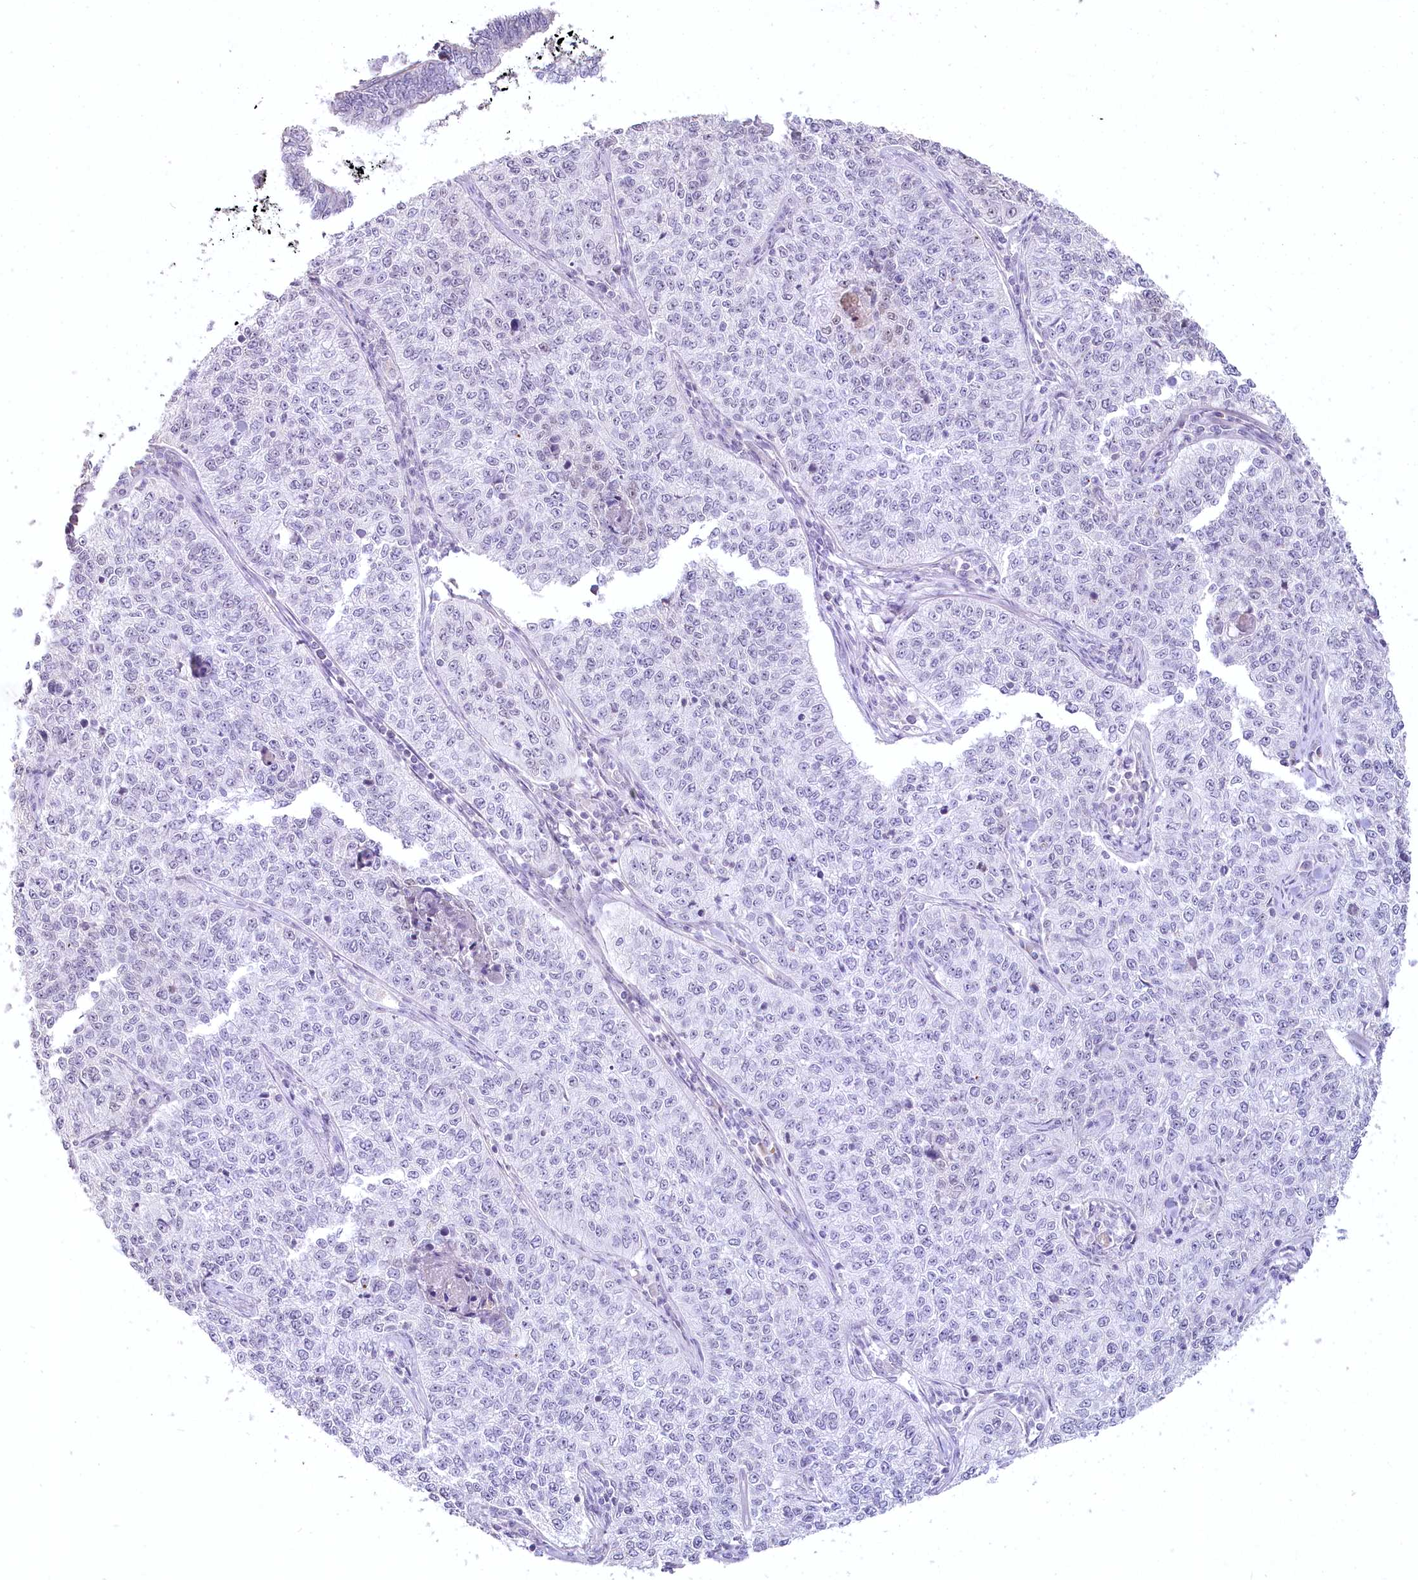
{"staining": {"intensity": "negative", "quantity": "none", "location": "none"}, "tissue": "cervical cancer", "cell_type": "Tumor cells", "image_type": "cancer", "snomed": [{"axis": "morphology", "description": "Squamous cell carcinoma, NOS"}, {"axis": "topography", "description": "Cervix"}], "caption": "An image of human squamous cell carcinoma (cervical) is negative for staining in tumor cells.", "gene": "USP11", "patient": {"sex": "female", "age": 35}}